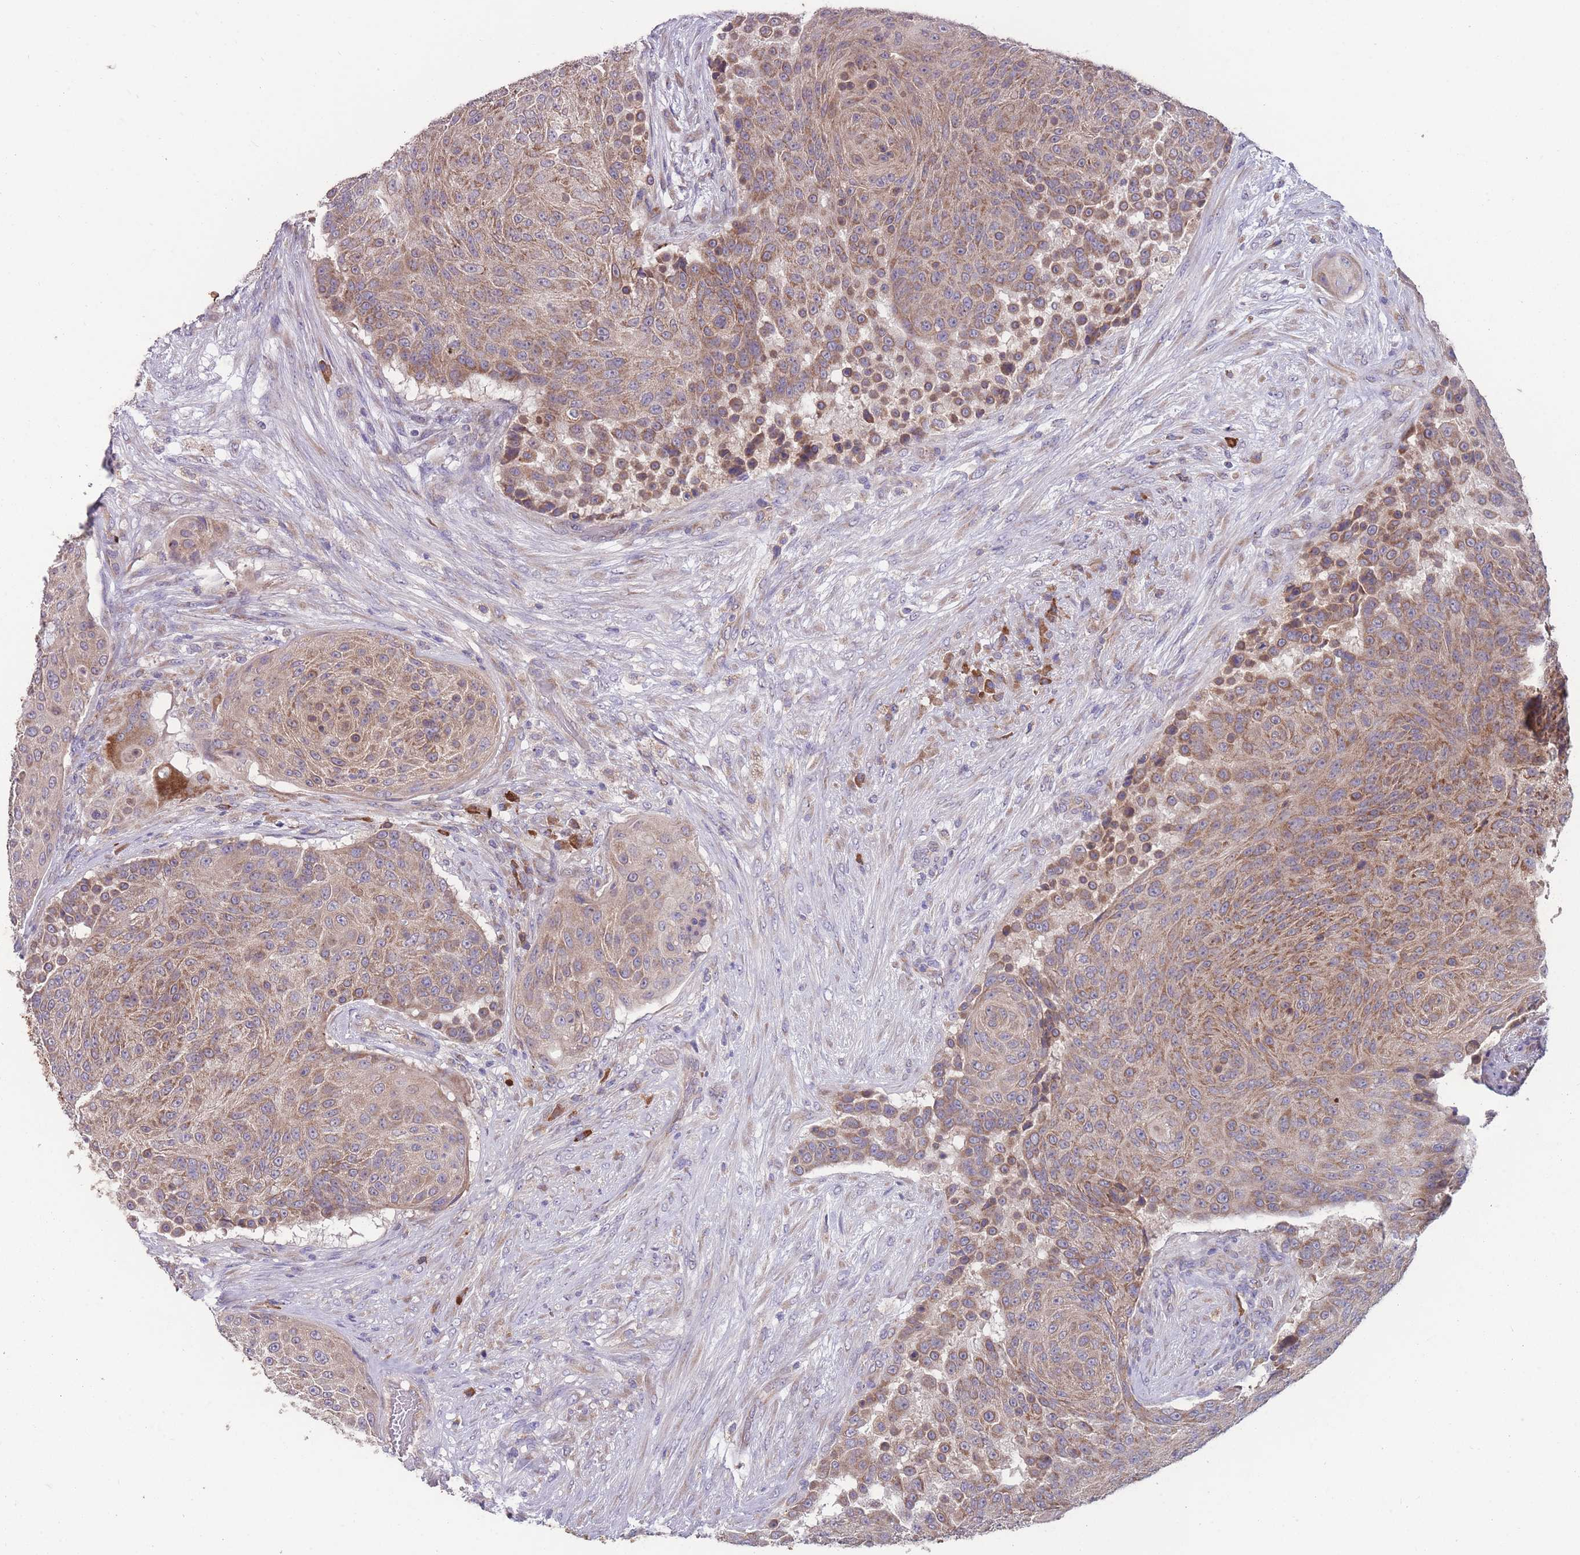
{"staining": {"intensity": "moderate", "quantity": ">75%", "location": "cytoplasmic/membranous"}, "tissue": "urothelial cancer", "cell_type": "Tumor cells", "image_type": "cancer", "snomed": [{"axis": "morphology", "description": "Urothelial carcinoma, High grade"}, {"axis": "topography", "description": "Urinary bladder"}], "caption": "Immunohistochemistry micrograph of neoplastic tissue: urothelial cancer stained using immunohistochemistry (IHC) shows medium levels of moderate protein expression localized specifically in the cytoplasmic/membranous of tumor cells, appearing as a cytoplasmic/membranous brown color.", "gene": "STIM2", "patient": {"sex": "female", "age": 63}}